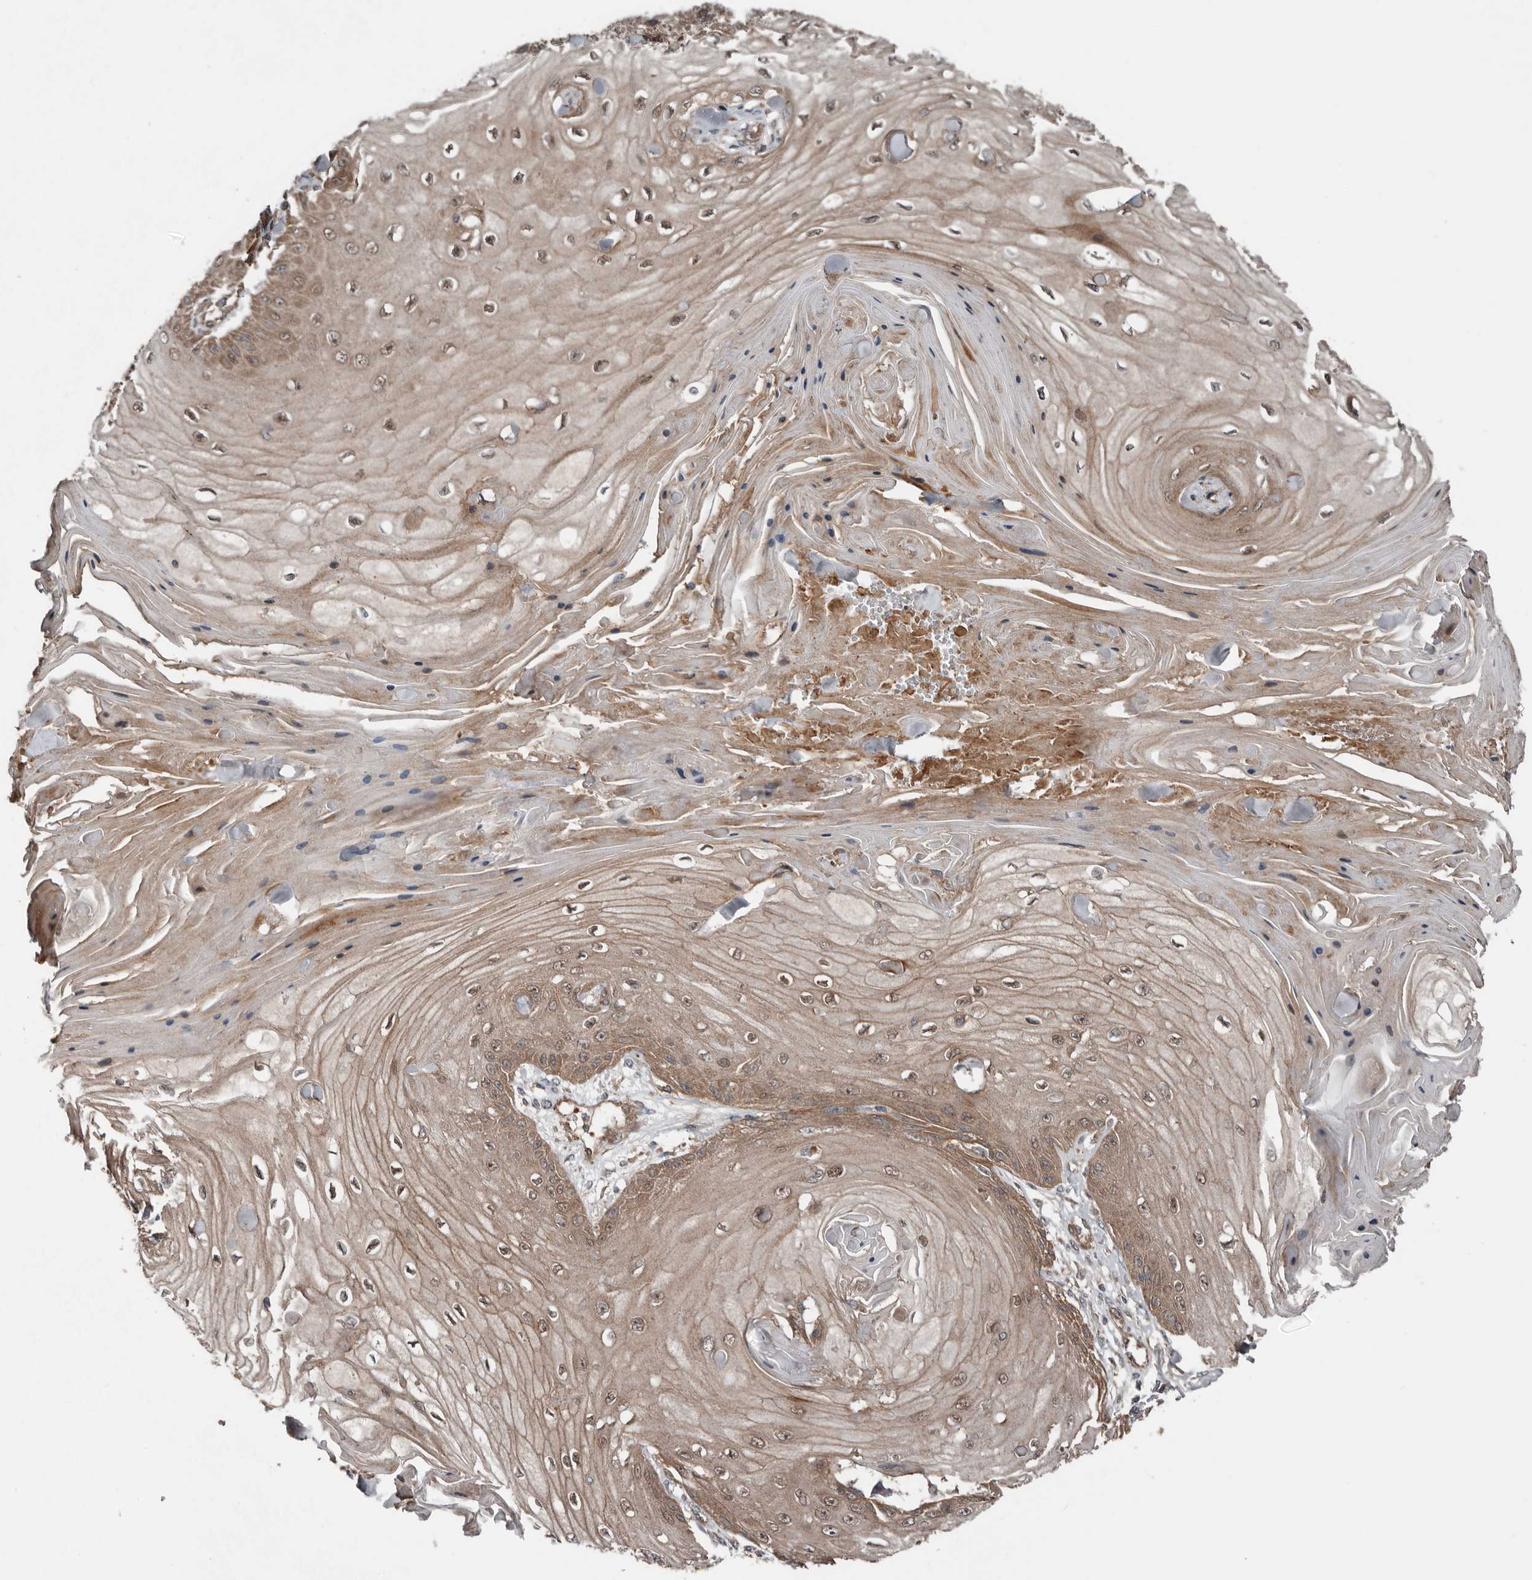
{"staining": {"intensity": "moderate", "quantity": "25%-75%", "location": "cytoplasmic/membranous,nuclear"}, "tissue": "skin cancer", "cell_type": "Tumor cells", "image_type": "cancer", "snomed": [{"axis": "morphology", "description": "Squamous cell carcinoma, NOS"}, {"axis": "topography", "description": "Skin"}], "caption": "Immunohistochemistry photomicrograph of human skin cancer (squamous cell carcinoma) stained for a protein (brown), which exhibits medium levels of moderate cytoplasmic/membranous and nuclear expression in approximately 25%-75% of tumor cells.", "gene": "DNAJB4", "patient": {"sex": "male", "age": 74}}